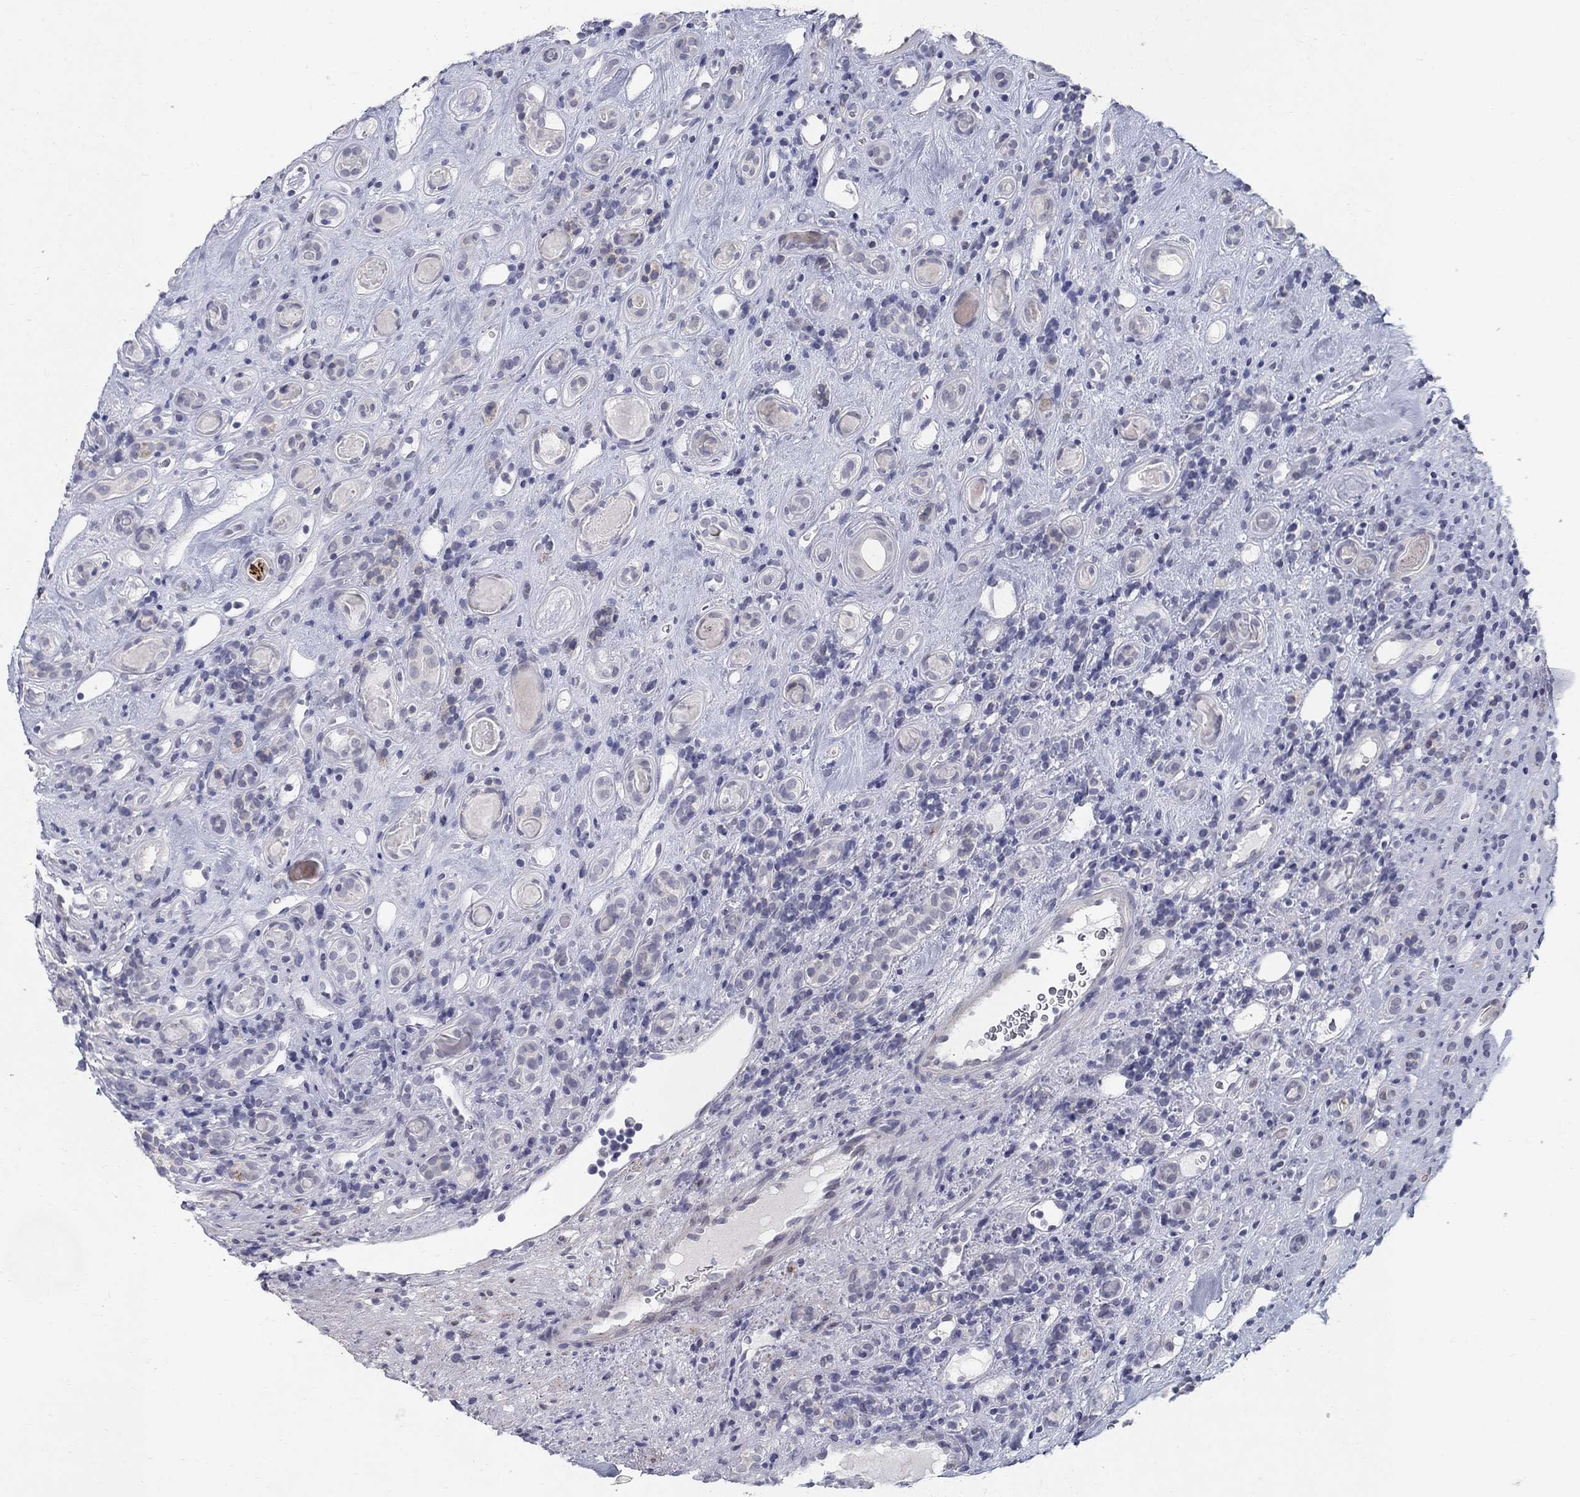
{"staining": {"intensity": "negative", "quantity": "none", "location": "none"}, "tissue": "renal cancer", "cell_type": "Tumor cells", "image_type": "cancer", "snomed": [{"axis": "morphology", "description": "Adenocarcinoma, NOS"}, {"axis": "topography", "description": "Kidney"}], "caption": "Immunohistochemistry (IHC) photomicrograph of adenocarcinoma (renal) stained for a protein (brown), which demonstrates no expression in tumor cells.", "gene": "NTRK2", "patient": {"sex": "female", "age": 89}}